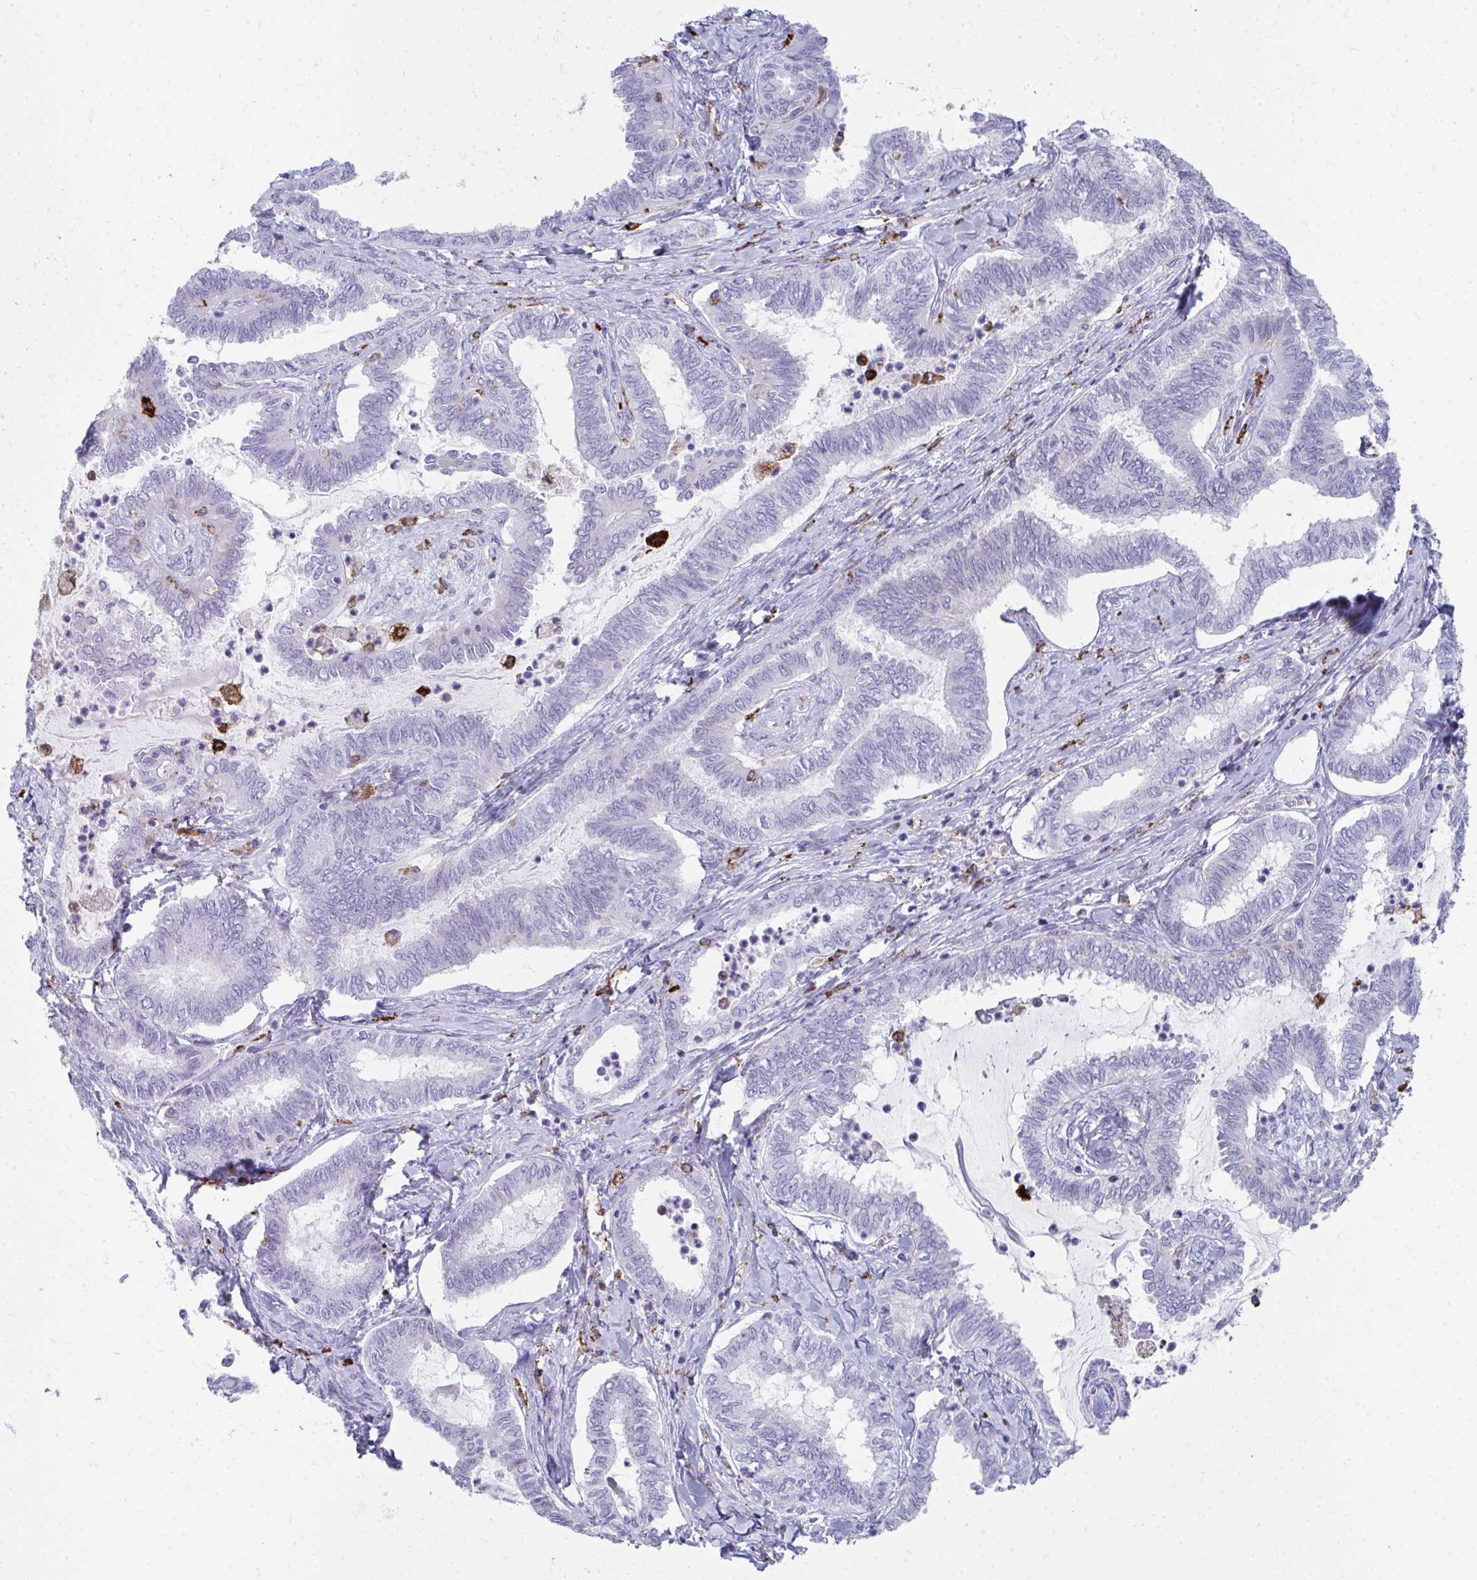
{"staining": {"intensity": "negative", "quantity": "none", "location": "none"}, "tissue": "ovarian cancer", "cell_type": "Tumor cells", "image_type": "cancer", "snomed": [{"axis": "morphology", "description": "Carcinoma, endometroid"}, {"axis": "topography", "description": "Ovary"}], "caption": "Protein analysis of ovarian cancer displays no significant staining in tumor cells. The staining is performed using DAB brown chromogen with nuclei counter-stained in using hematoxylin.", "gene": "CD163", "patient": {"sex": "female", "age": 70}}